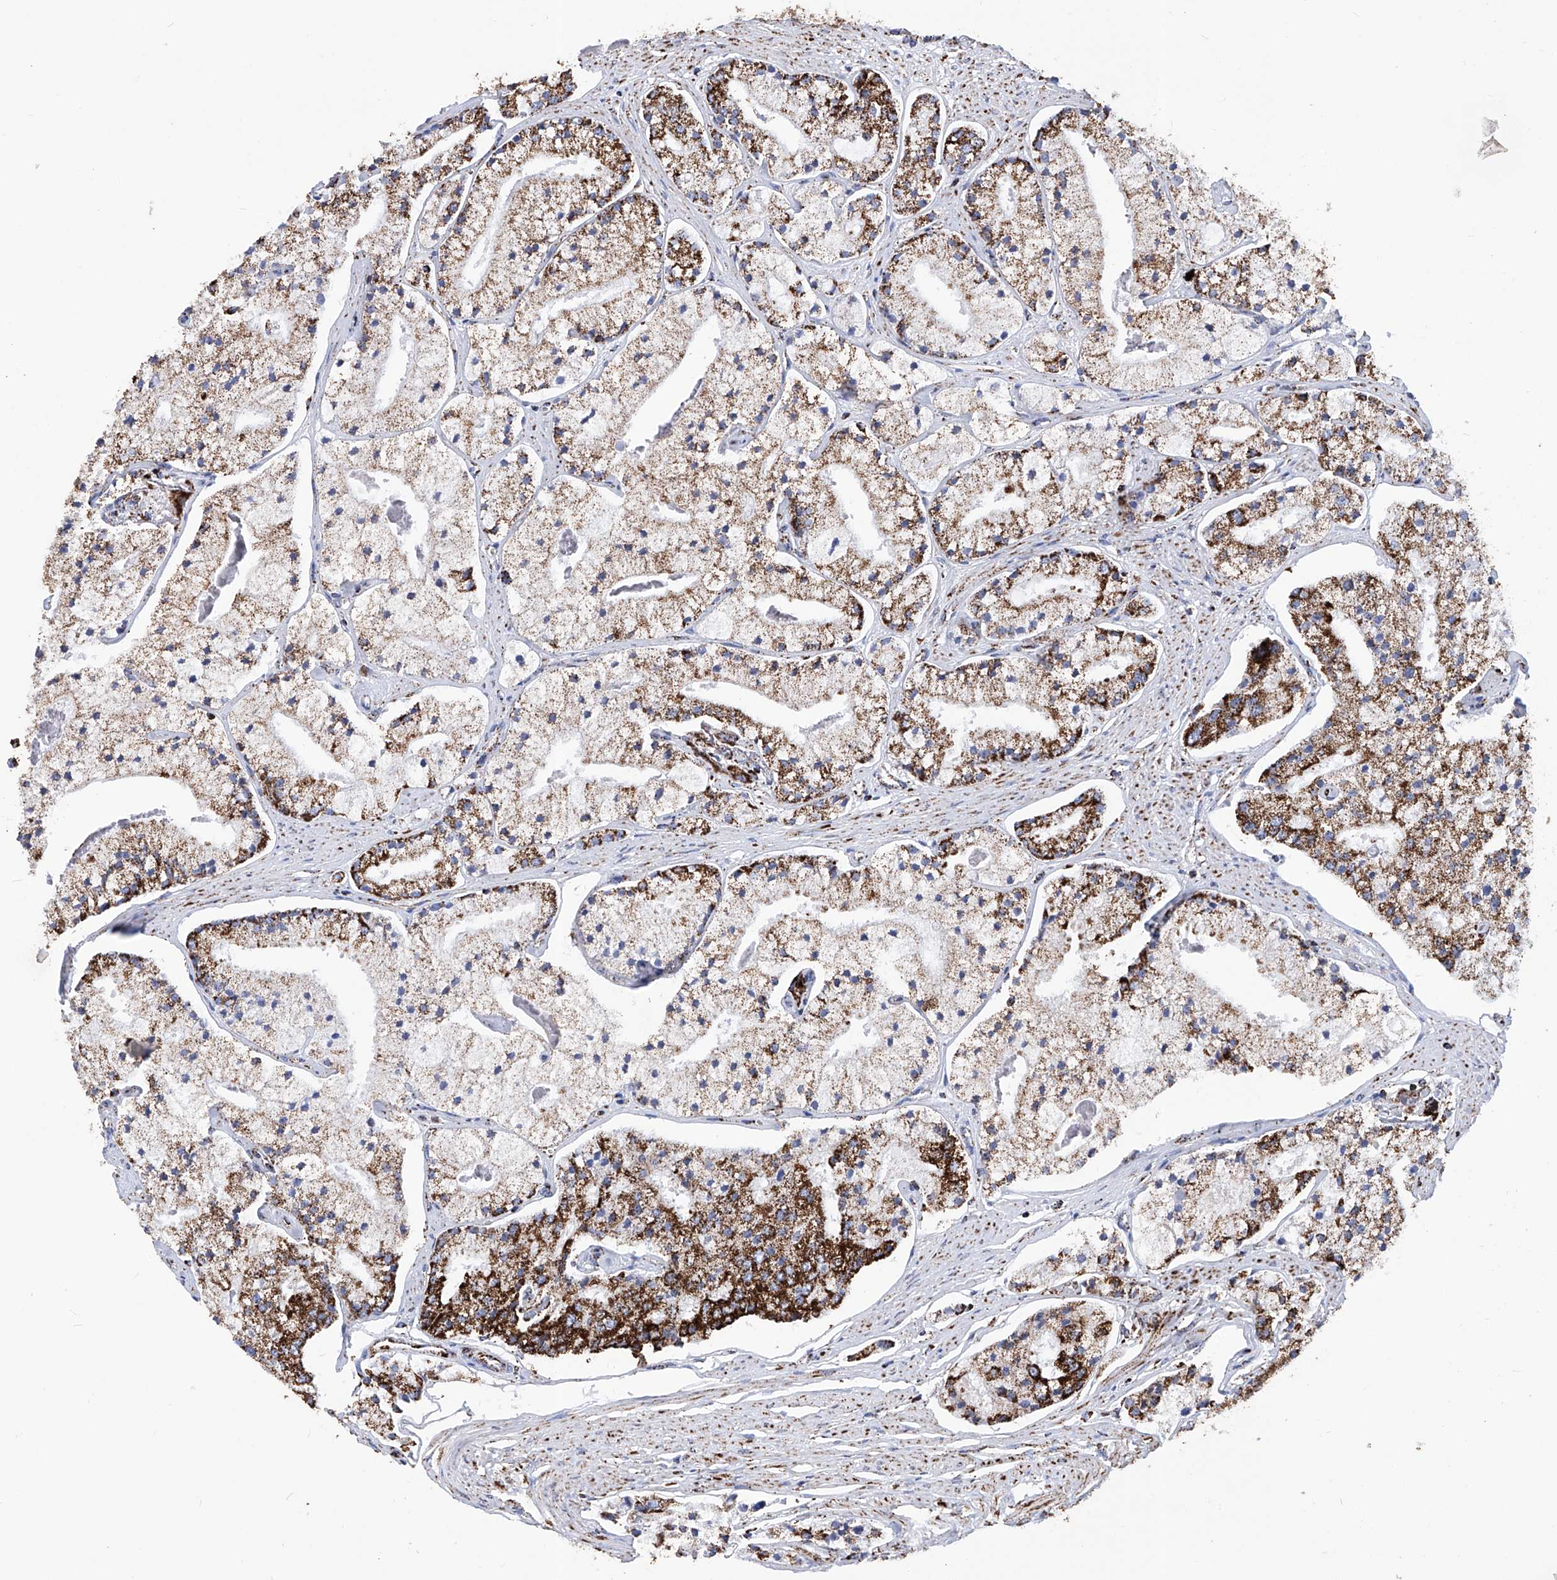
{"staining": {"intensity": "strong", "quantity": "25%-75%", "location": "cytoplasmic/membranous"}, "tissue": "prostate cancer", "cell_type": "Tumor cells", "image_type": "cancer", "snomed": [{"axis": "morphology", "description": "Adenocarcinoma, High grade"}, {"axis": "topography", "description": "Prostate"}], "caption": "Brown immunohistochemical staining in prostate adenocarcinoma (high-grade) demonstrates strong cytoplasmic/membranous expression in about 25%-75% of tumor cells.", "gene": "ATP5PF", "patient": {"sex": "male", "age": 50}}